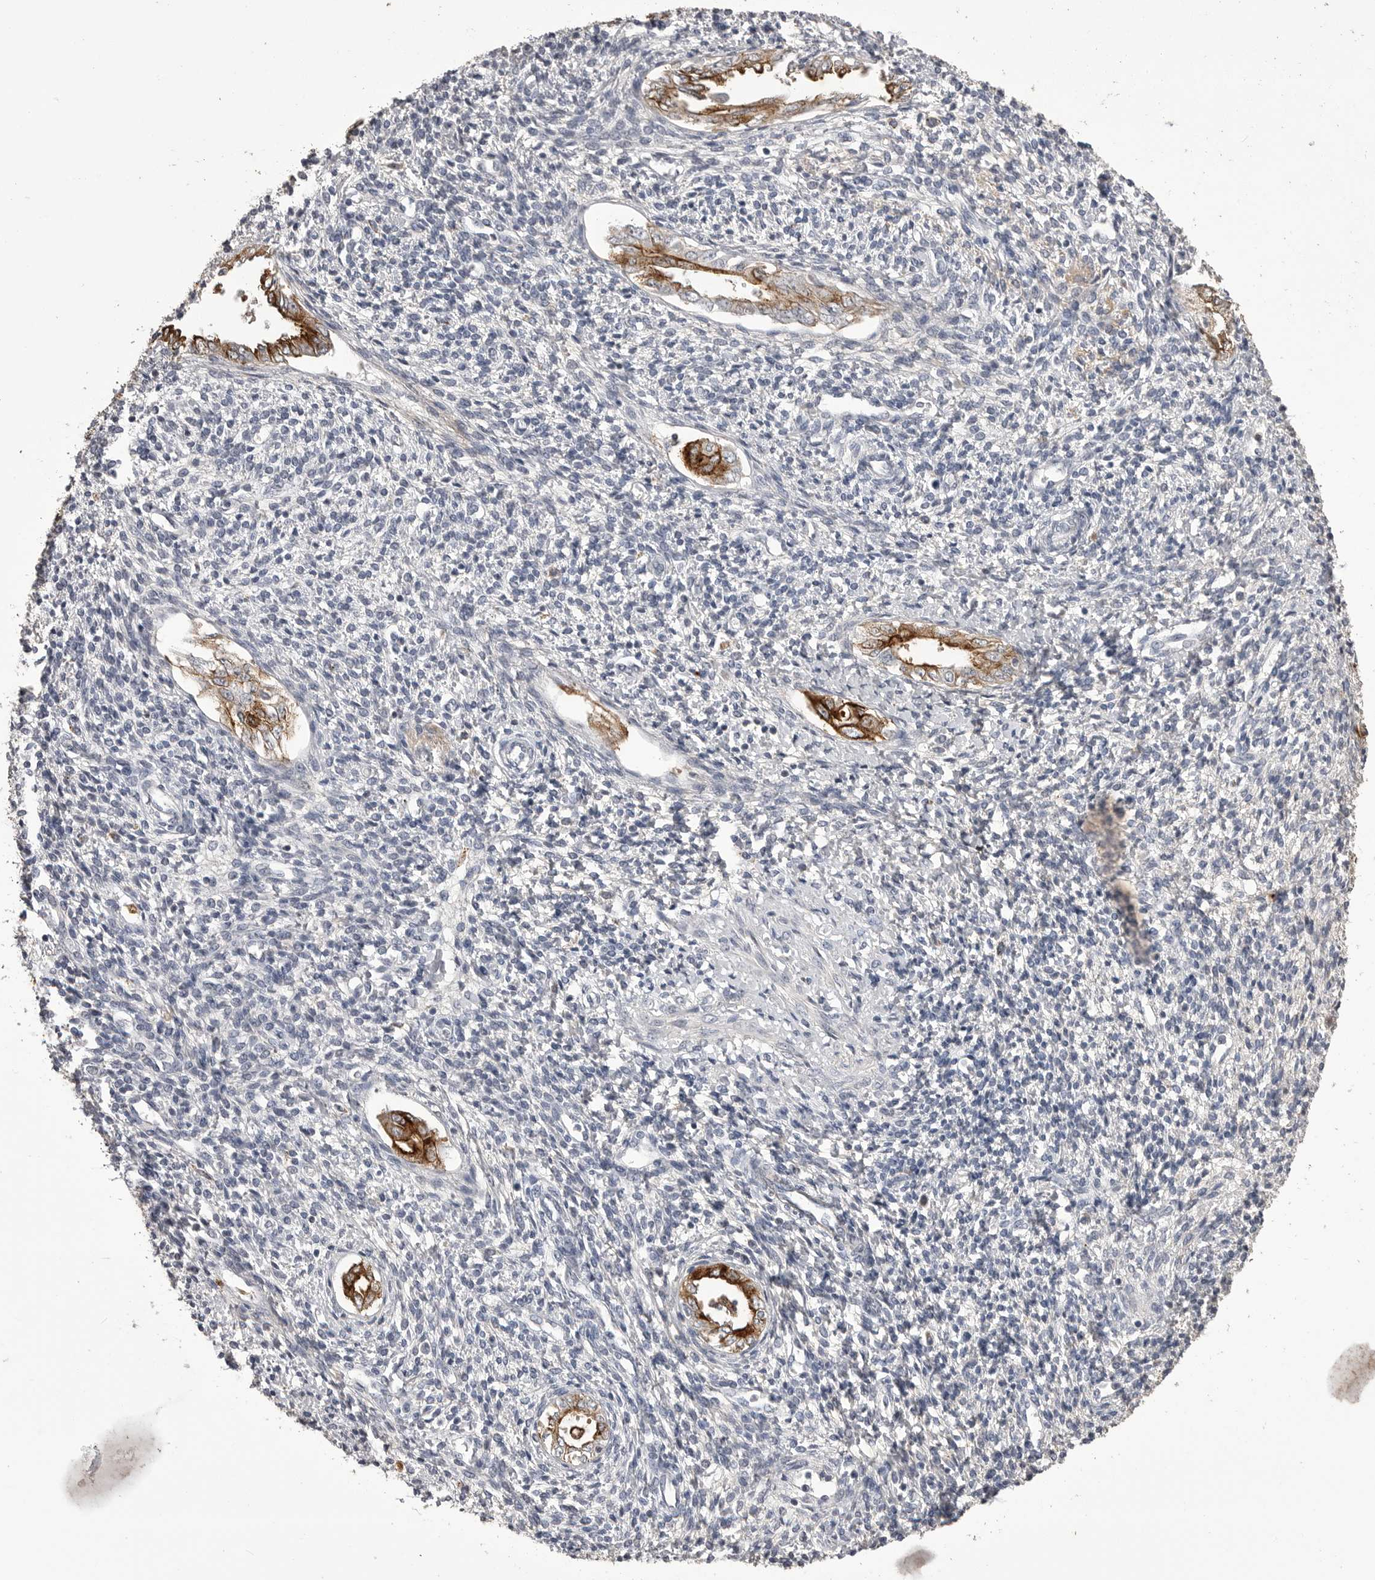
{"staining": {"intensity": "negative", "quantity": "none", "location": "none"}, "tissue": "endometrium", "cell_type": "Cells in endometrial stroma", "image_type": "normal", "snomed": [{"axis": "morphology", "description": "Normal tissue, NOS"}, {"axis": "topography", "description": "Endometrium"}], "caption": "Benign endometrium was stained to show a protein in brown. There is no significant positivity in cells in endometrial stroma. Nuclei are stained in blue.", "gene": "MMP7", "patient": {"sex": "female", "age": 66}}